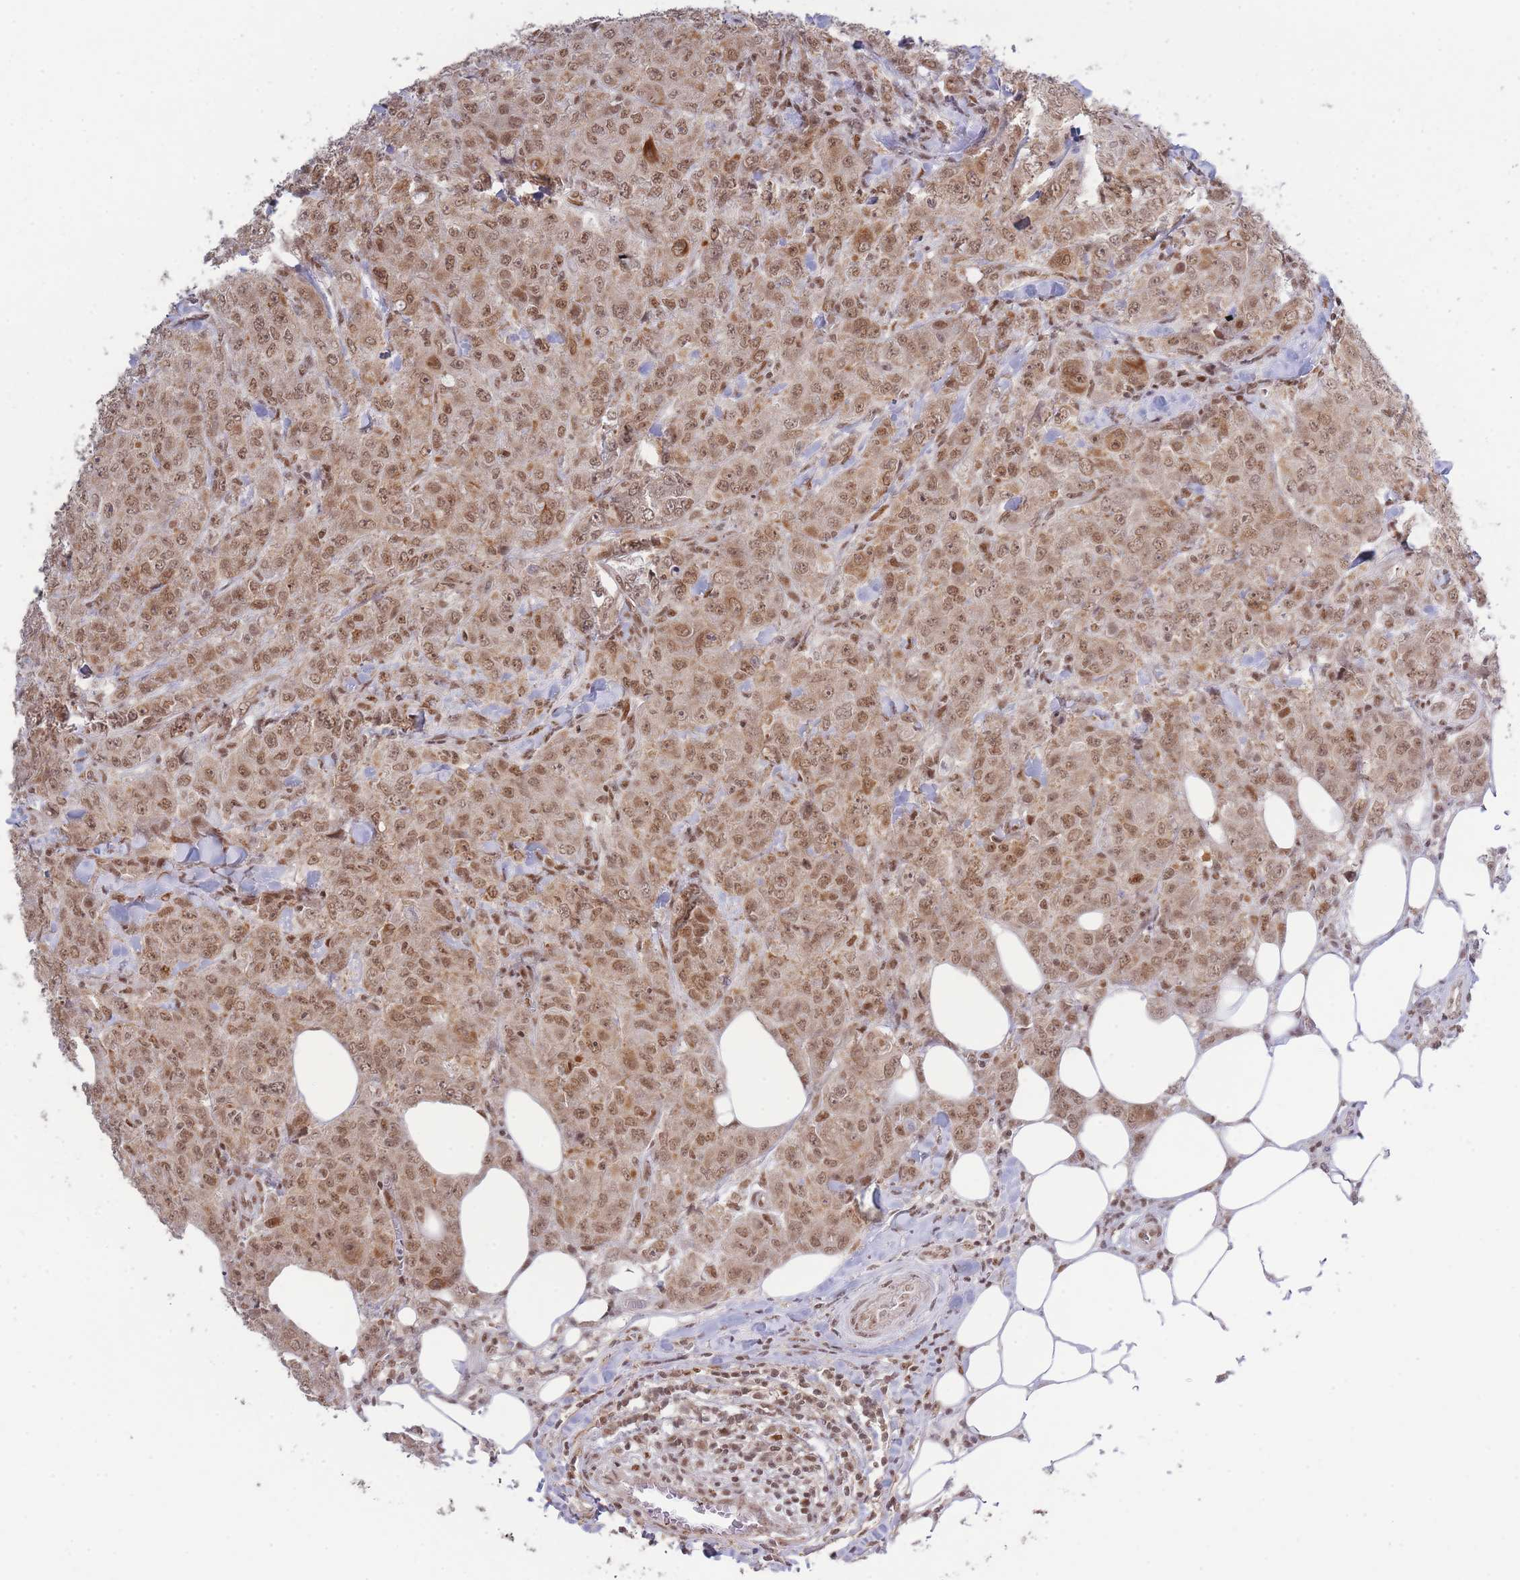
{"staining": {"intensity": "moderate", "quantity": ">75%", "location": "nuclear"}, "tissue": "breast cancer", "cell_type": "Tumor cells", "image_type": "cancer", "snomed": [{"axis": "morphology", "description": "Duct carcinoma"}, {"axis": "topography", "description": "Breast"}], "caption": "A brown stain highlights moderate nuclear staining of a protein in breast cancer (intraductal carcinoma) tumor cells.", "gene": "CARD8", "patient": {"sex": "female", "age": 43}}